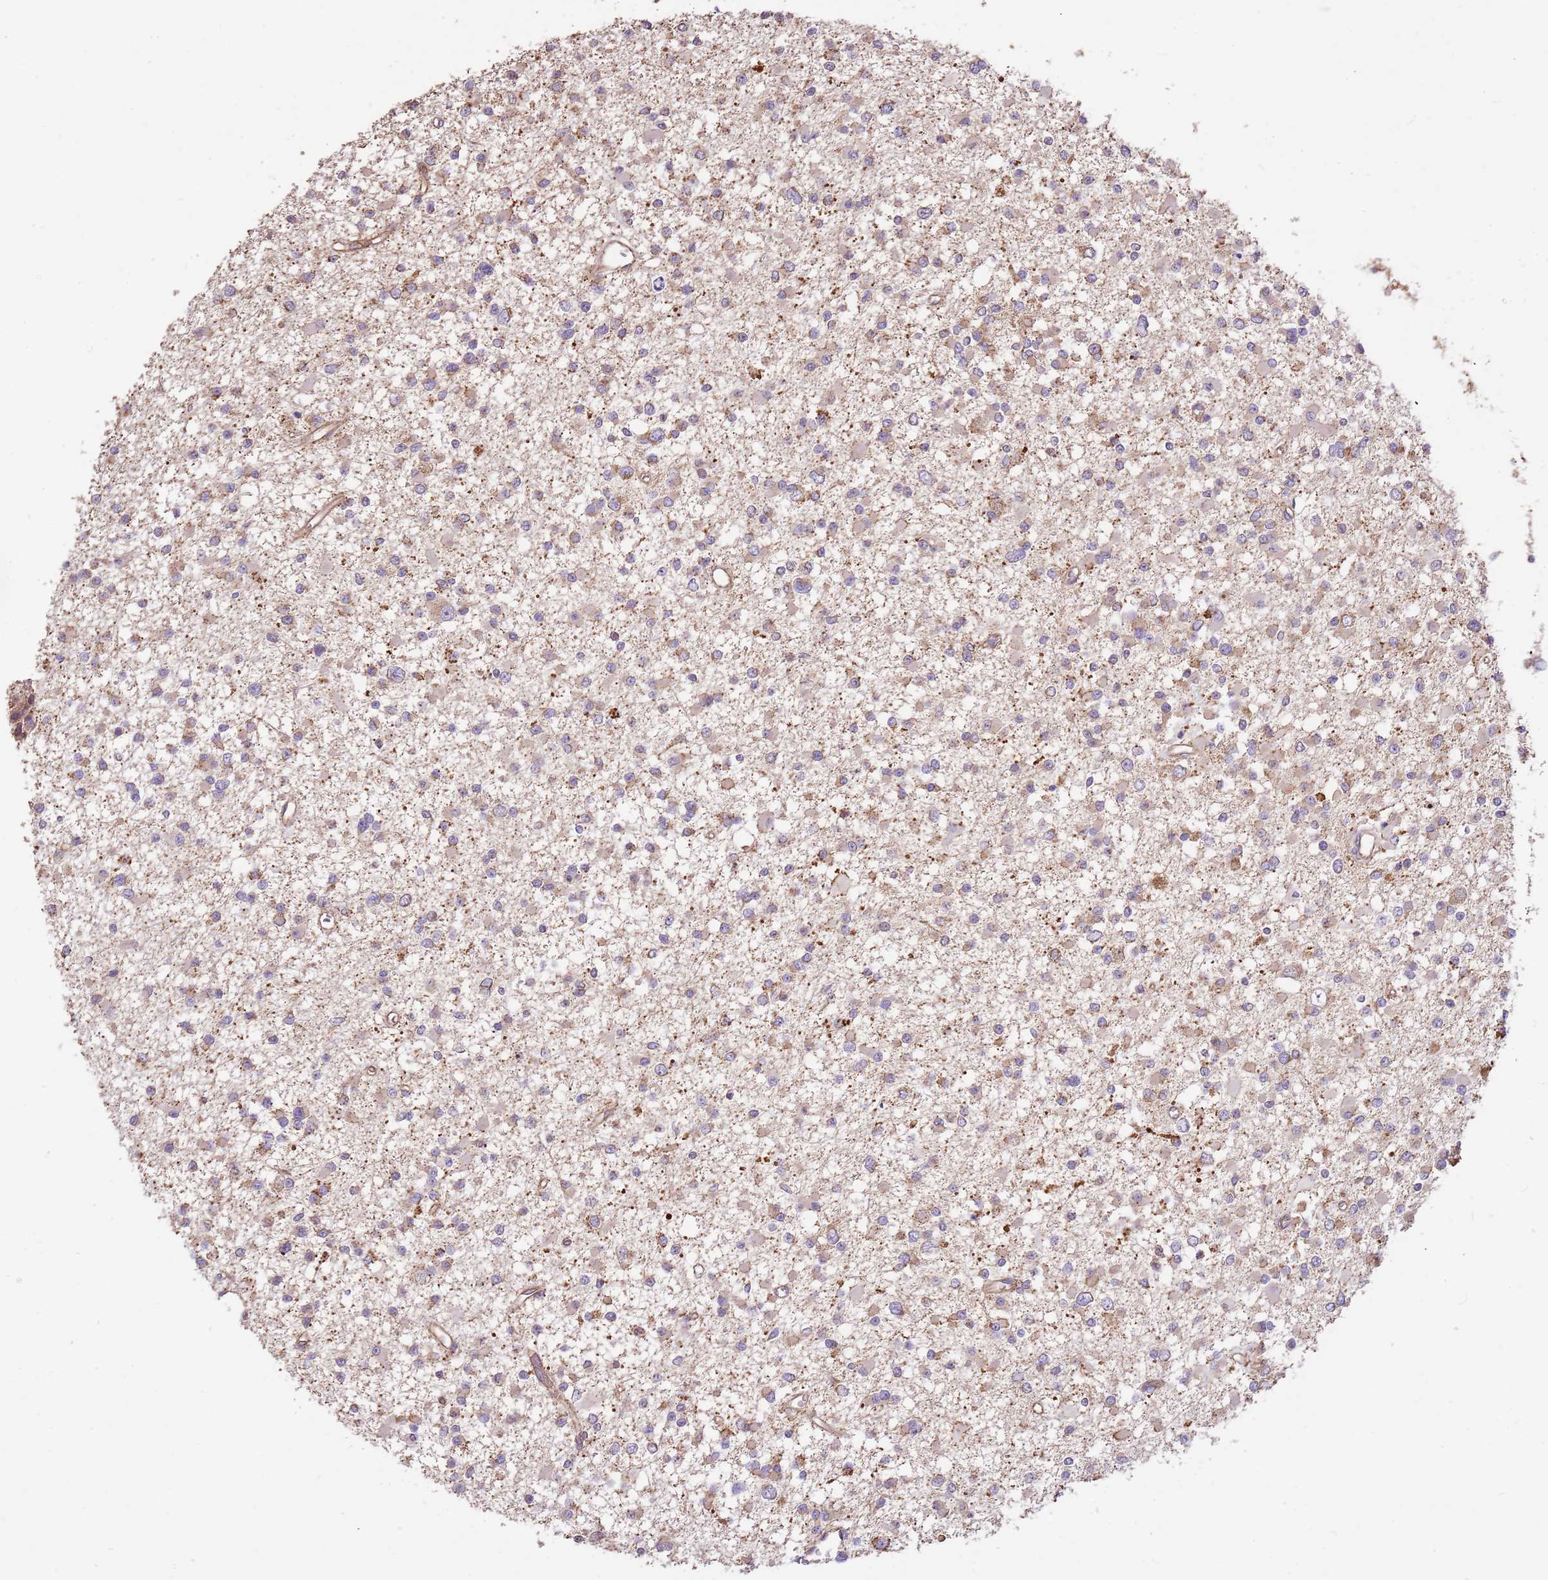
{"staining": {"intensity": "weak", "quantity": "<25%", "location": "cytoplasmic/membranous"}, "tissue": "glioma", "cell_type": "Tumor cells", "image_type": "cancer", "snomed": [{"axis": "morphology", "description": "Glioma, malignant, Low grade"}, {"axis": "topography", "description": "Brain"}], "caption": "Image shows no protein positivity in tumor cells of low-grade glioma (malignant) tissue.", "gene": "DOCK9", "patient": {"sex": "female", "age": 22}}